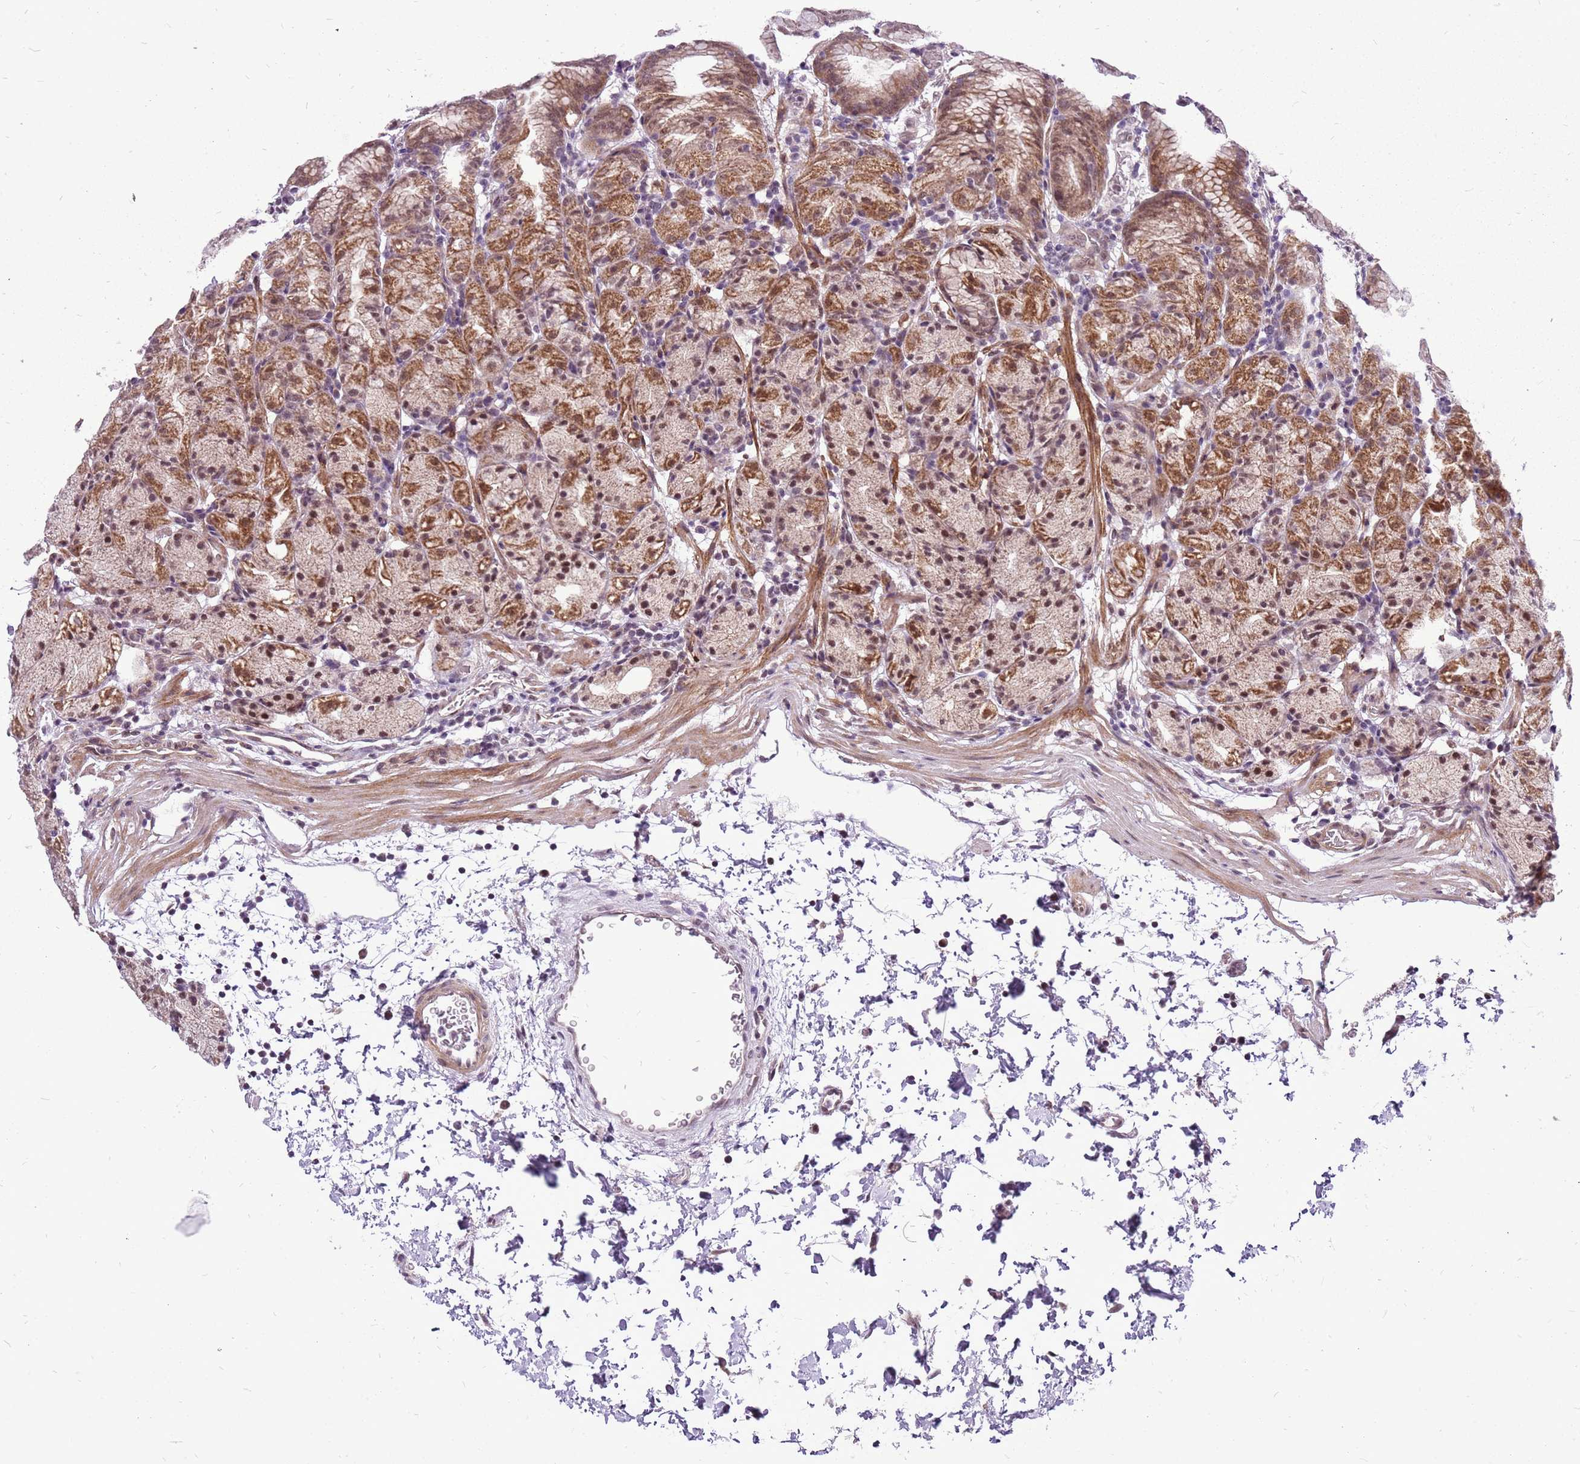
{"staining": {"intensity": "strong", "quantity": ">75%", "location": "cytoplasmic/membranous,nuclear"}, "tissue": "stomach", "cell_type": "Glandular cells", "image_type": "normal", "snomed": [{"axis": "morphology", "description": "Normal tissue, NOS"}, {"axis": "topography", "description": "Stomach, upper"}], "caption": "DAB immunohistochemical staining of normal human stomach exhibits strong cytoplasmic/membranous,nuclear protein positivity in about >75% of glandular cells.", "gene": "CCDC166", "patient": {"sex": "male", "age": 48}}